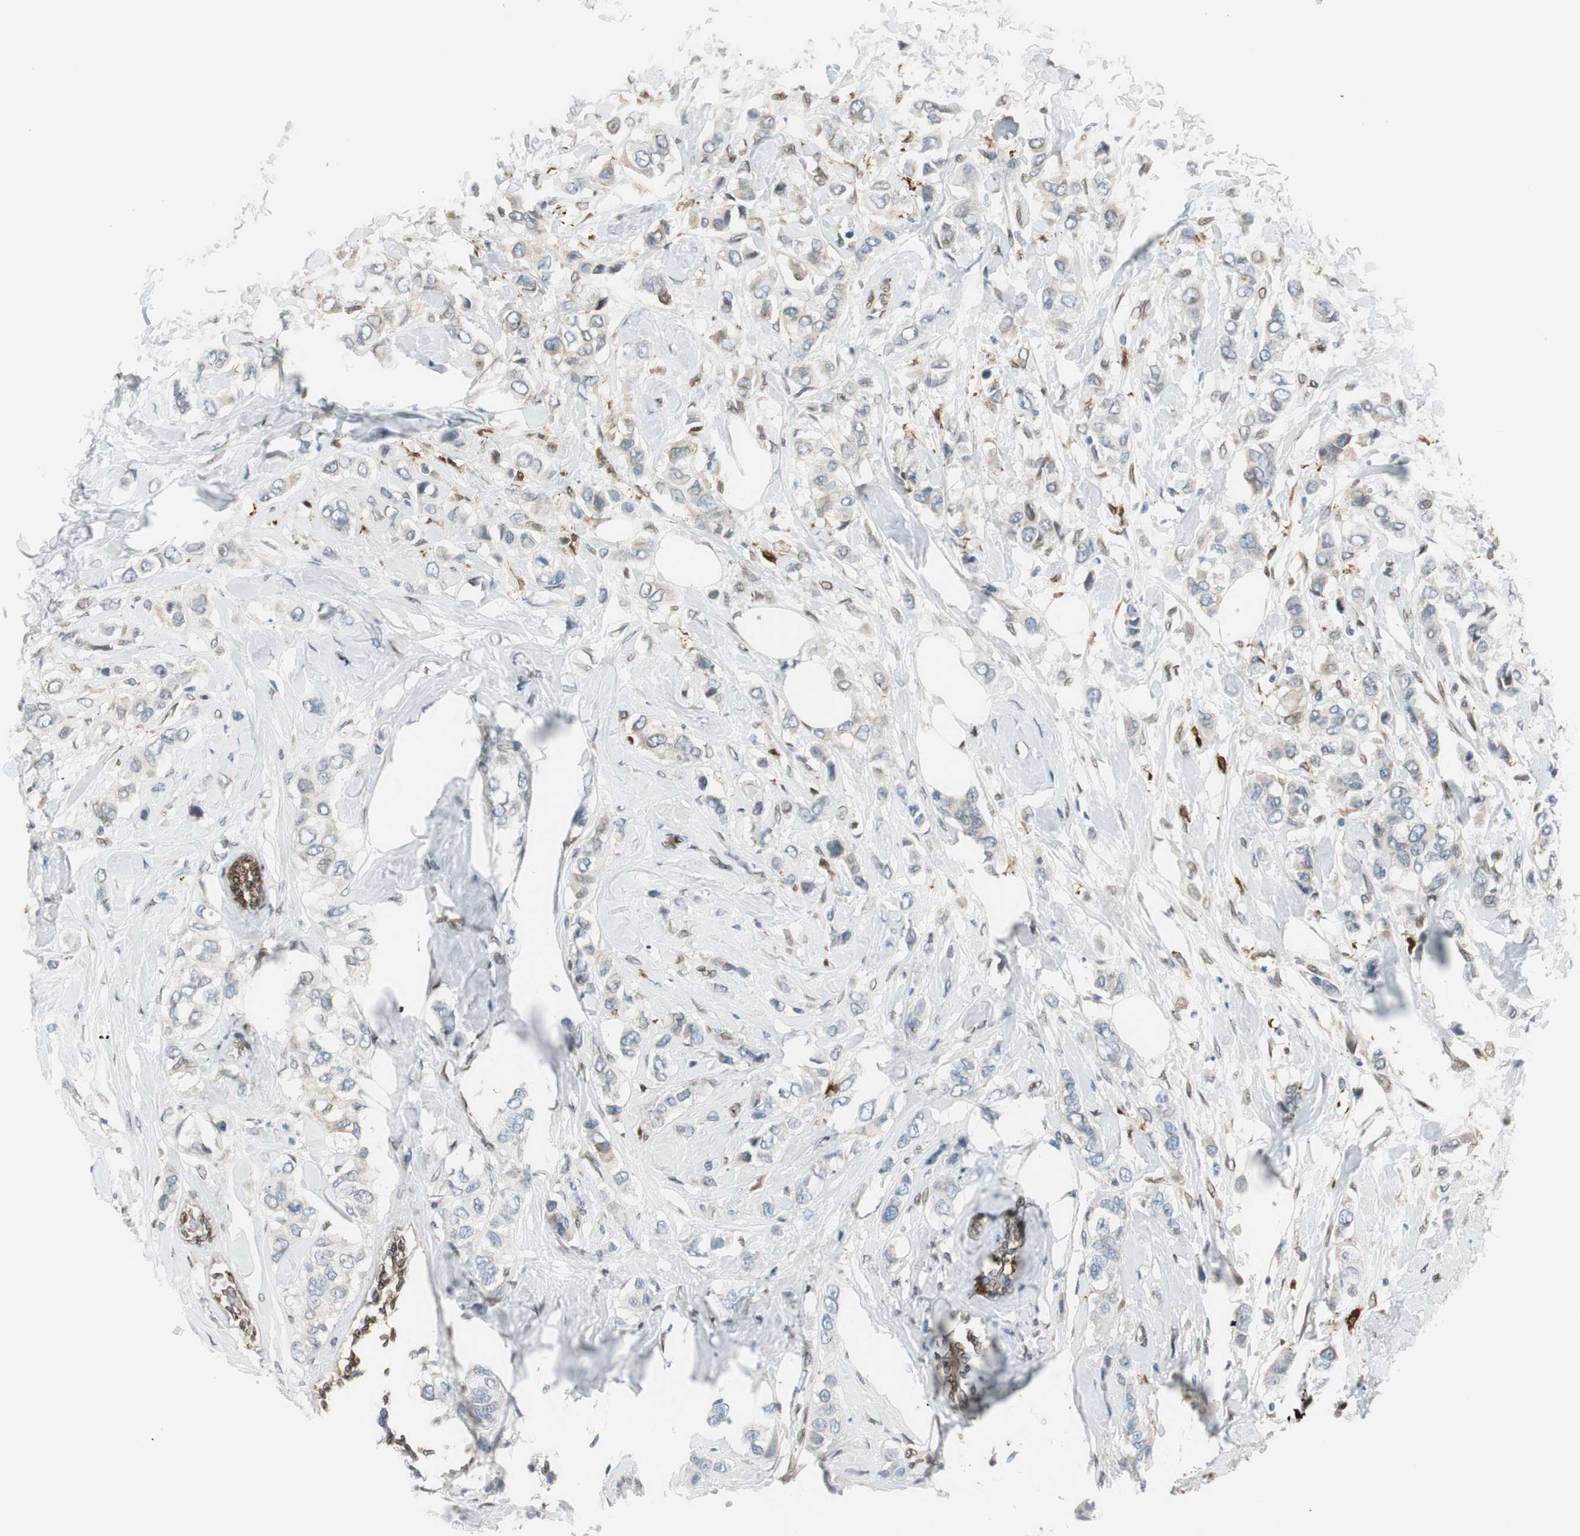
{"staining": {"intensity": "weak", "quantity": "25%-75%", "location": "cytoplasmic/membranous"}, "tissue": "breast cancer", "cell_type": "Tumor cells", "image_type": "cancer", "snomed": [{"axis": "morphology", "description": "Duct carcinoma"}, {"axis": "topography", "description": "Breast"}], "caption": "The photomicrograph shows staining of breast invasive ductal carcinoma, revealing weak cytoplasmic/membranous protein staining (brown color) within tumor cells.", "gene": "TMEM260", "patient": {"sex": "female", "age": 50}}